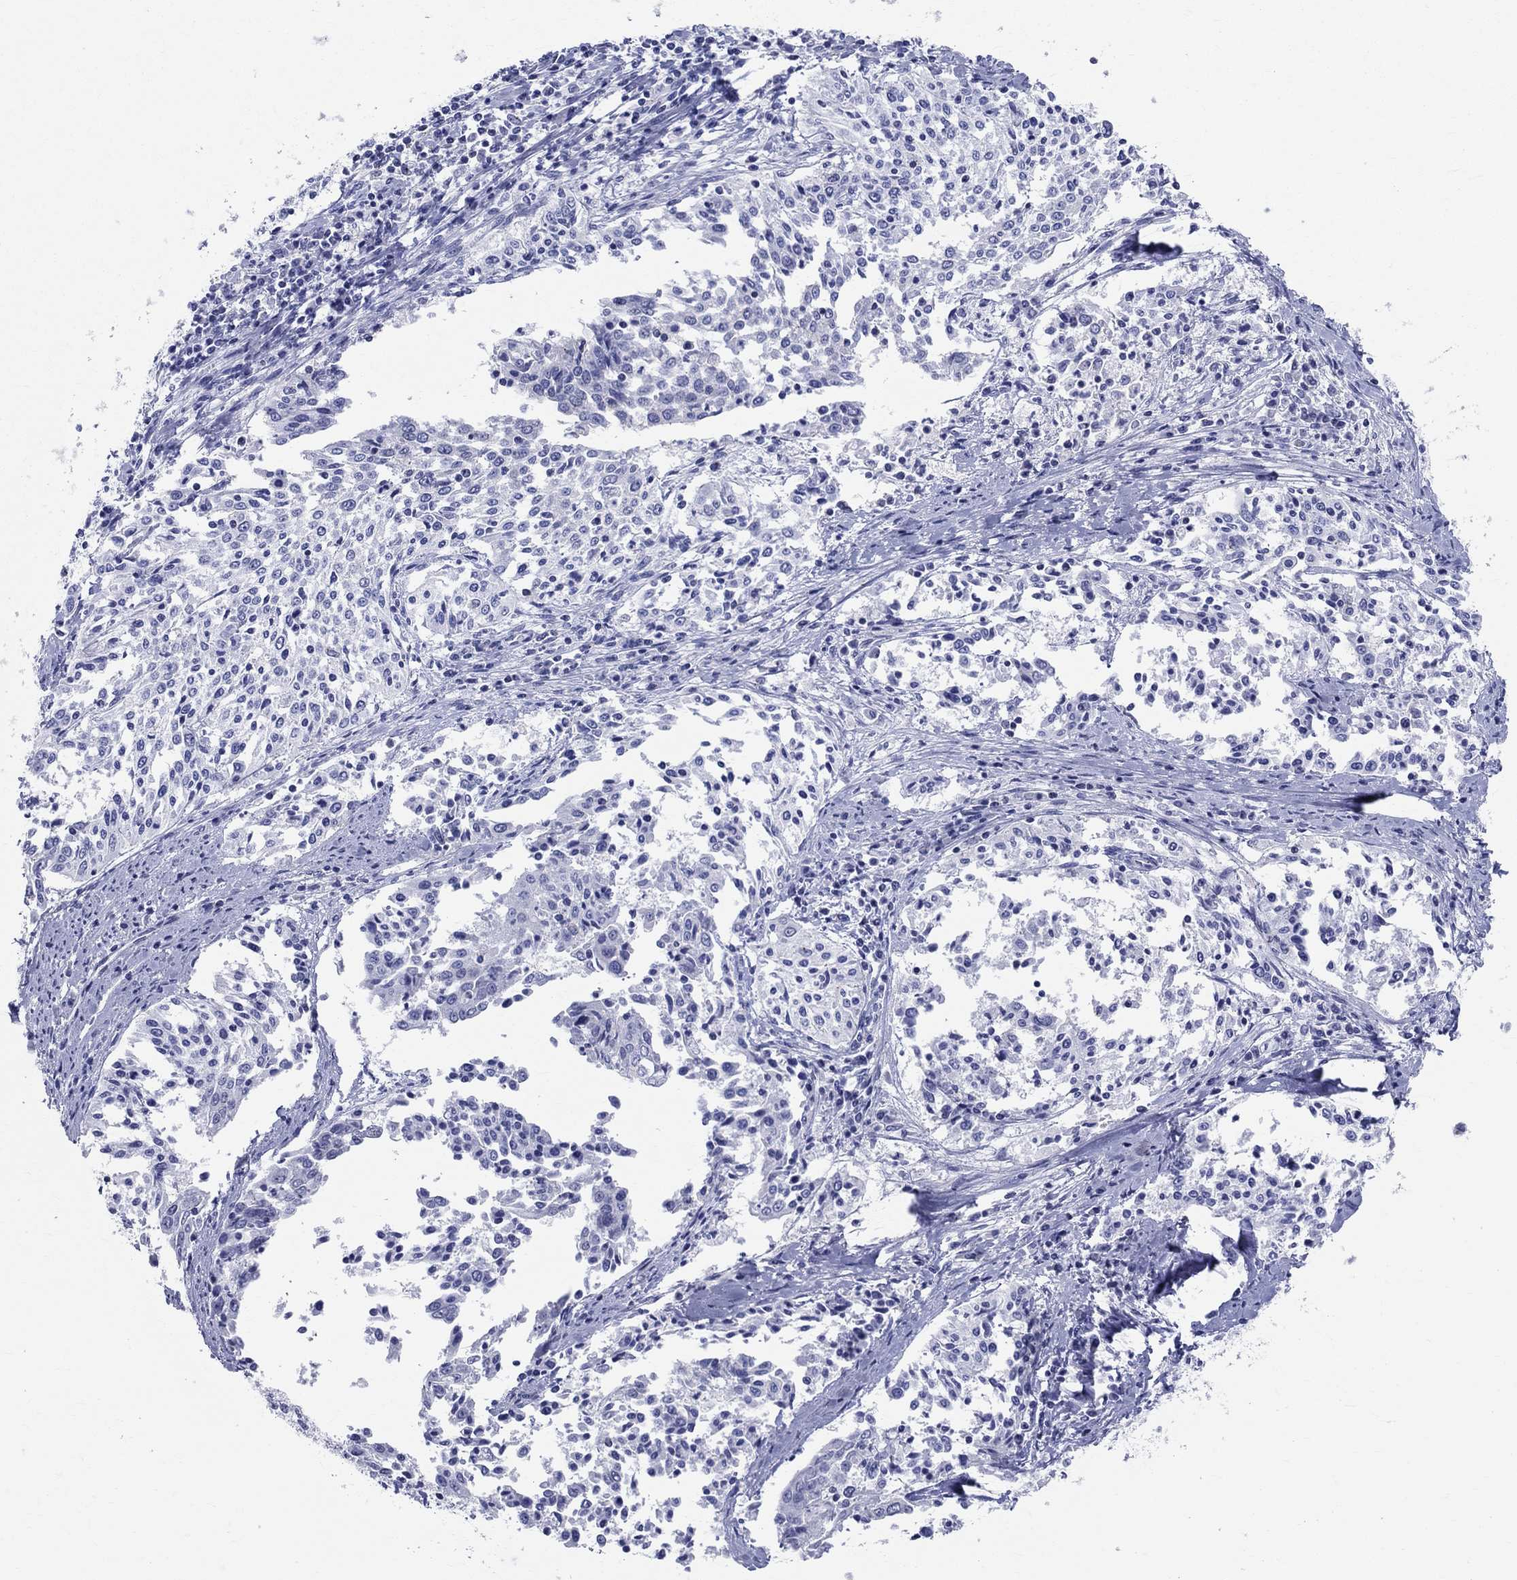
{"staining": {"intensity": "negative", "quantity": "none", "location": "none"}, "tissue": "cervical cancer", "cell_type": "Tumor cells", "image_type": "cancer", "snomed": [{"axis": "morphology", "description": "Squamous cell carcinoma, NOS"}, {"axis": "topography", "description": "Cervix"}], "caption": "Immunohistochemical staining of human cervical squamous cell carcinoma exhibits no significant positivity in tumor cells.", "gene": "CEP43", "patient": {"sex": "female", "age": 41}}